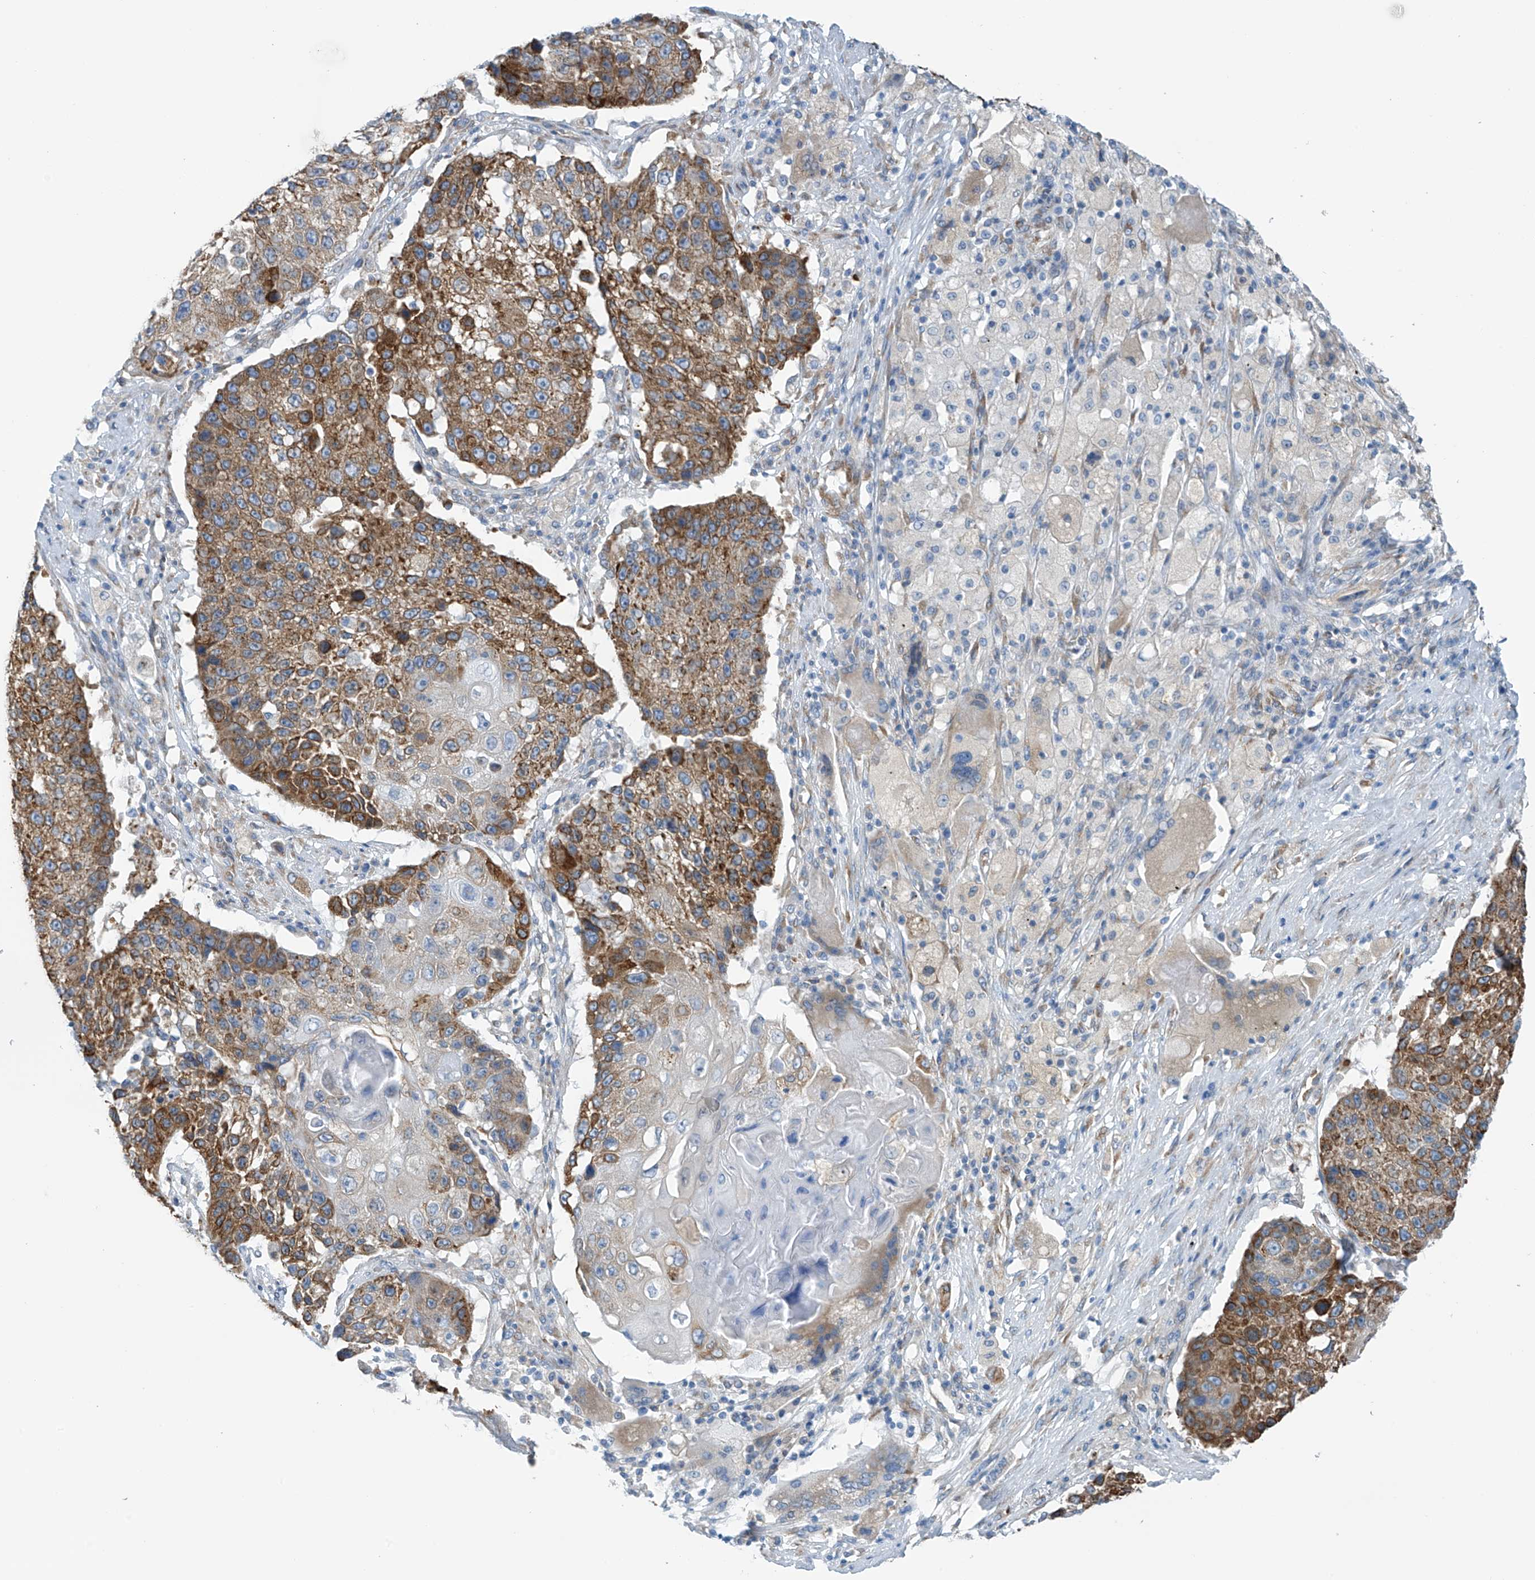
{"staining": {"intensity": "strong", "quantity": "25%-75%", "location": "cytoplasmic/membranous"}, "tissue": "lung cancer", "cell_type": "Tumor cells", "image_type": "cancer", "snomed": [{"axis": "morphology", "description": "Squamous cell carcinoma, NOS"}, {"axis": "topography", "description": "Lung"}], "caption": "Lung cancer (squamous cell carcinoma) stained with a brown dye reveals strong cytoplasmic/membranous positive expression in approximately 25%-75% of tumor cells.", "gene": "RCN2", "patient": {"sex": "male", "age": 61}}